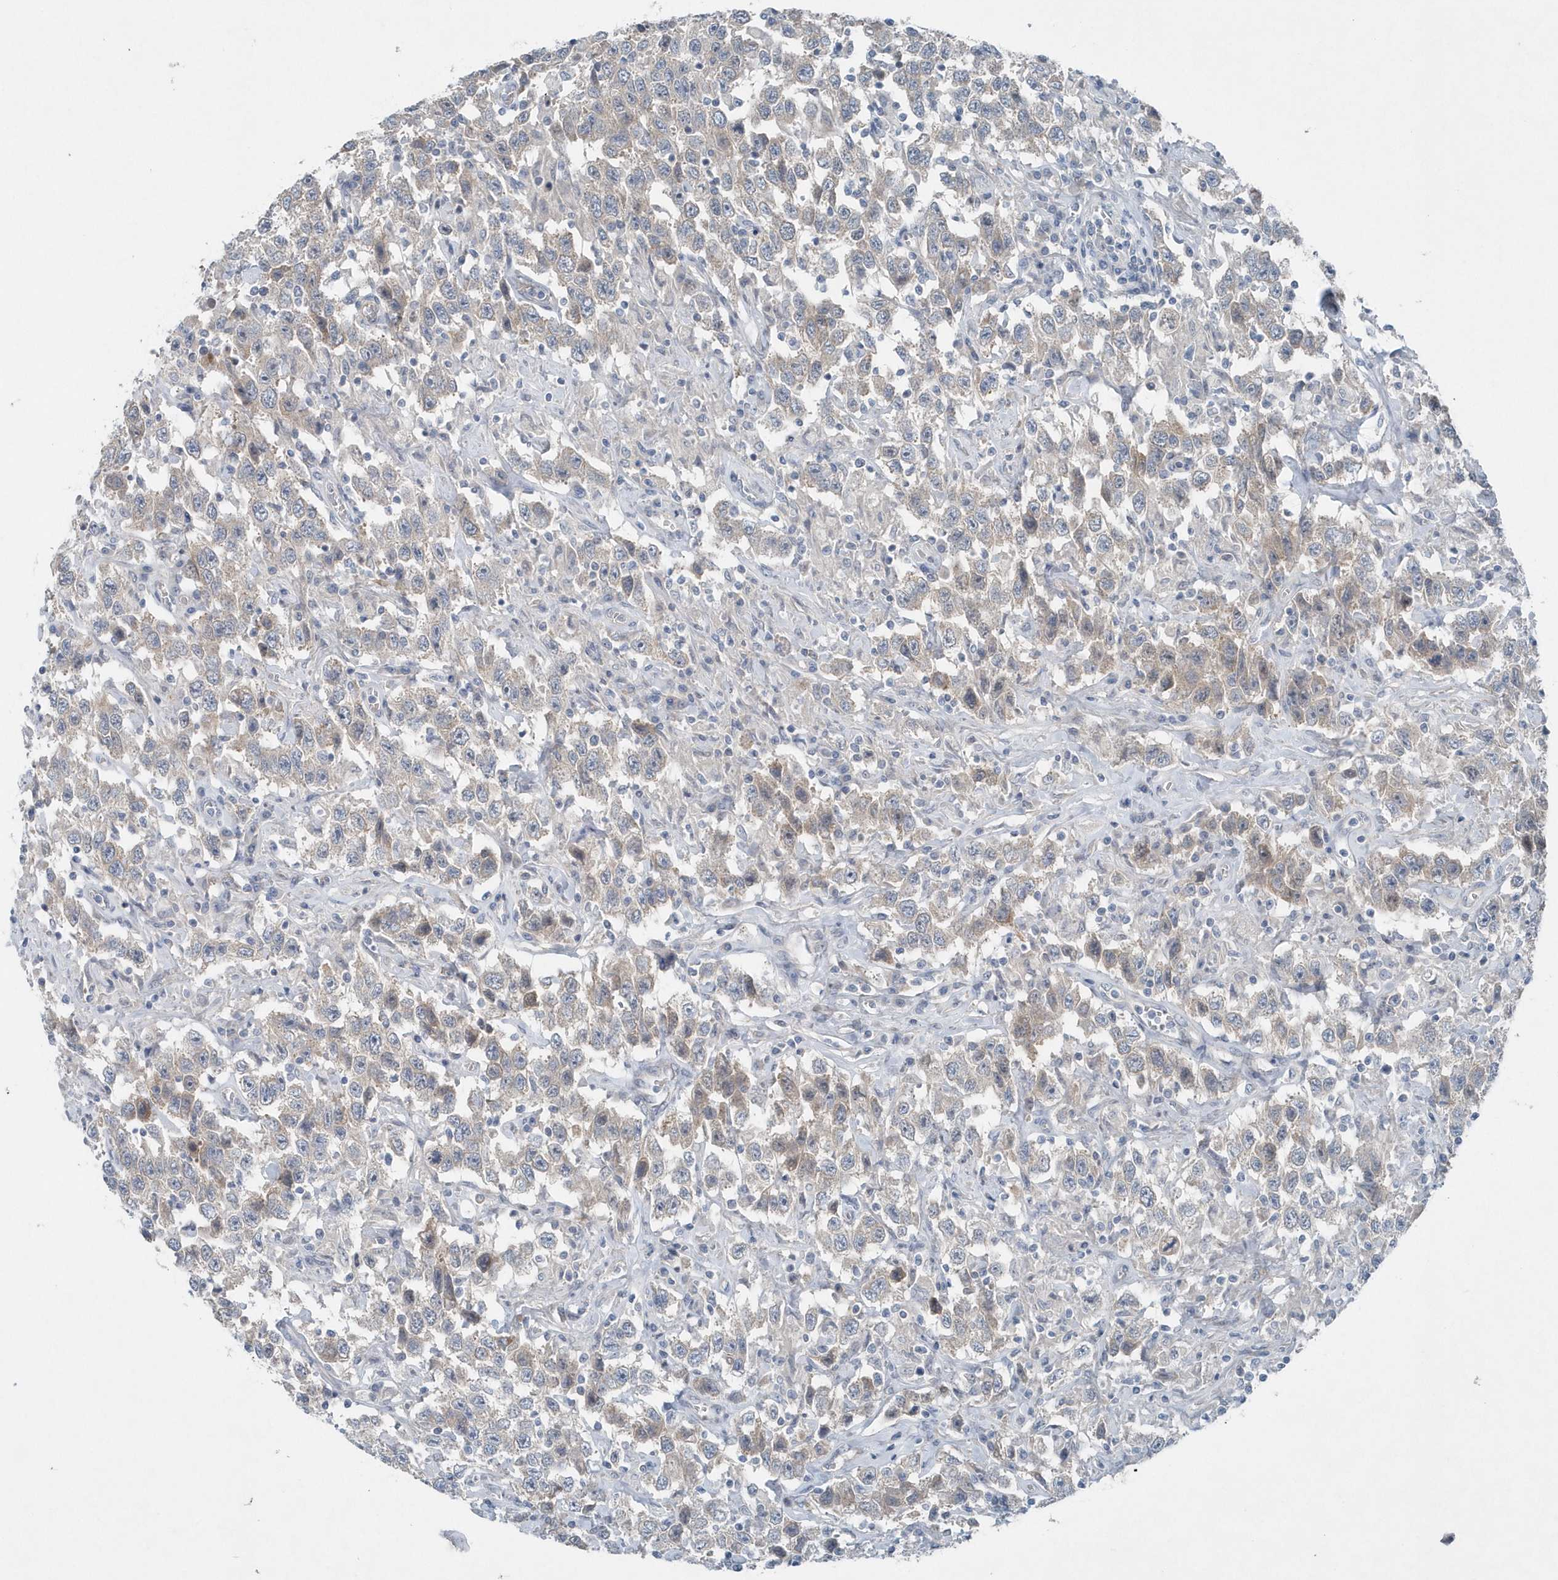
{"staining": {"intensity": "weak", "quantity": "25%-75%", "location": "cytoplasmic/membranous"}, "tissue": "testis cancer", "cell_type": "Tumor cells", "image_type": "cancer", "snomed": [{"axis": "morphology", "description": "Seminoma, NOS"}, {"axis": "topography", "description": "Testis"}], "caption": "DAB (3,3'-diaminobenzidine) immunohistochemical staining of human testis cancer (seminoma) displays weak cytoplasmic/membranous protein positivity in approximately 25%-75% of tumor cells.", "gene": "MCC", "patient": {"sex": "male", "age": 41}}